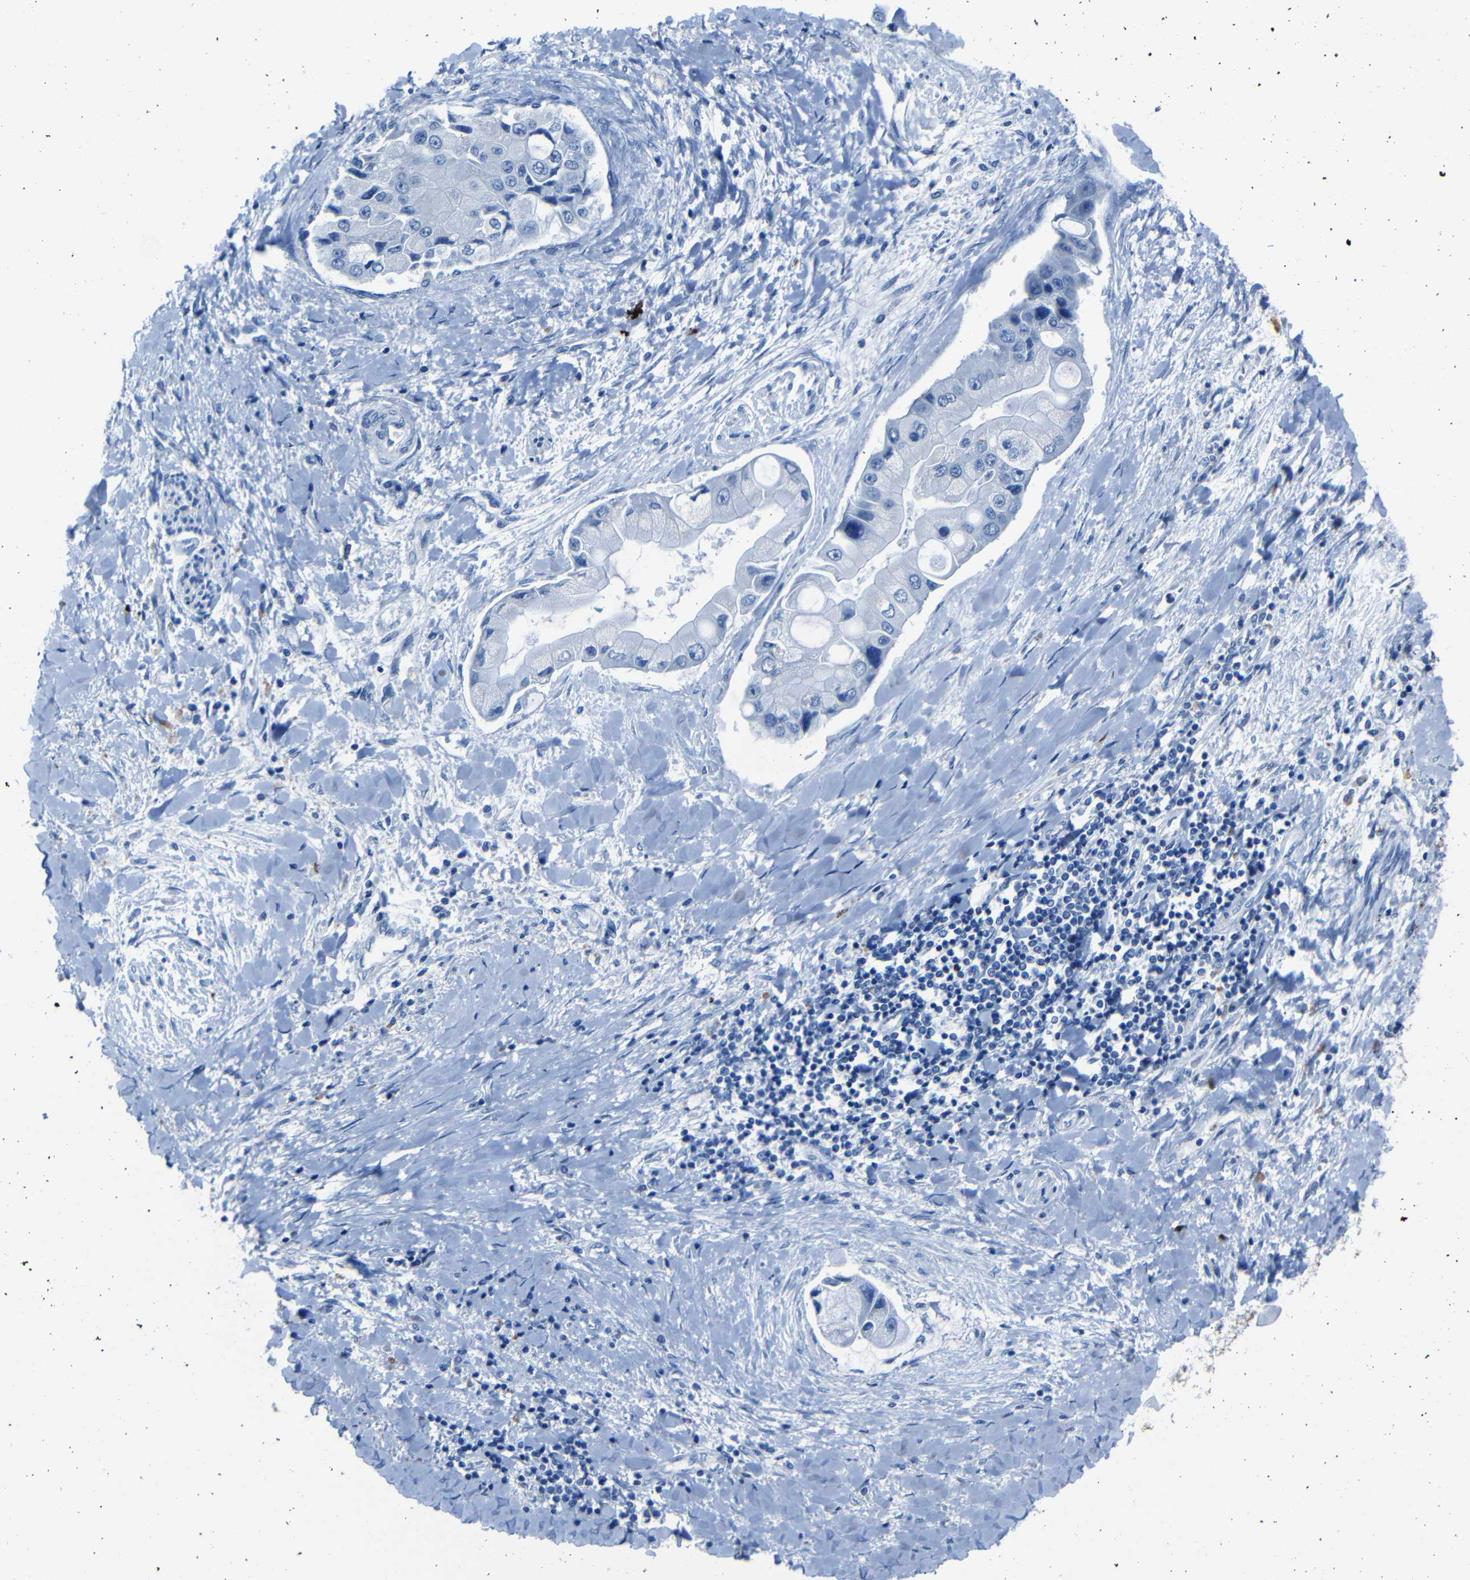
{"staining": {"intensity": "negative", "quantity": "none", "location": "none"}, "tissue": "liver cancer", "cell_type": "Tumor cells", "image_type": "cancer", "snomed": [{"axis": "morphology", "description": "Cholangiocarcinoma"}, {"axis": "topography", "description": "Liver"}], "caption": "Micrograph shows no significant protein expression in tumor cells of liver cancer (cholangiocarcinoma).", "gene": "CLDN11", "patient": {"sex": "male", "age": 50}}